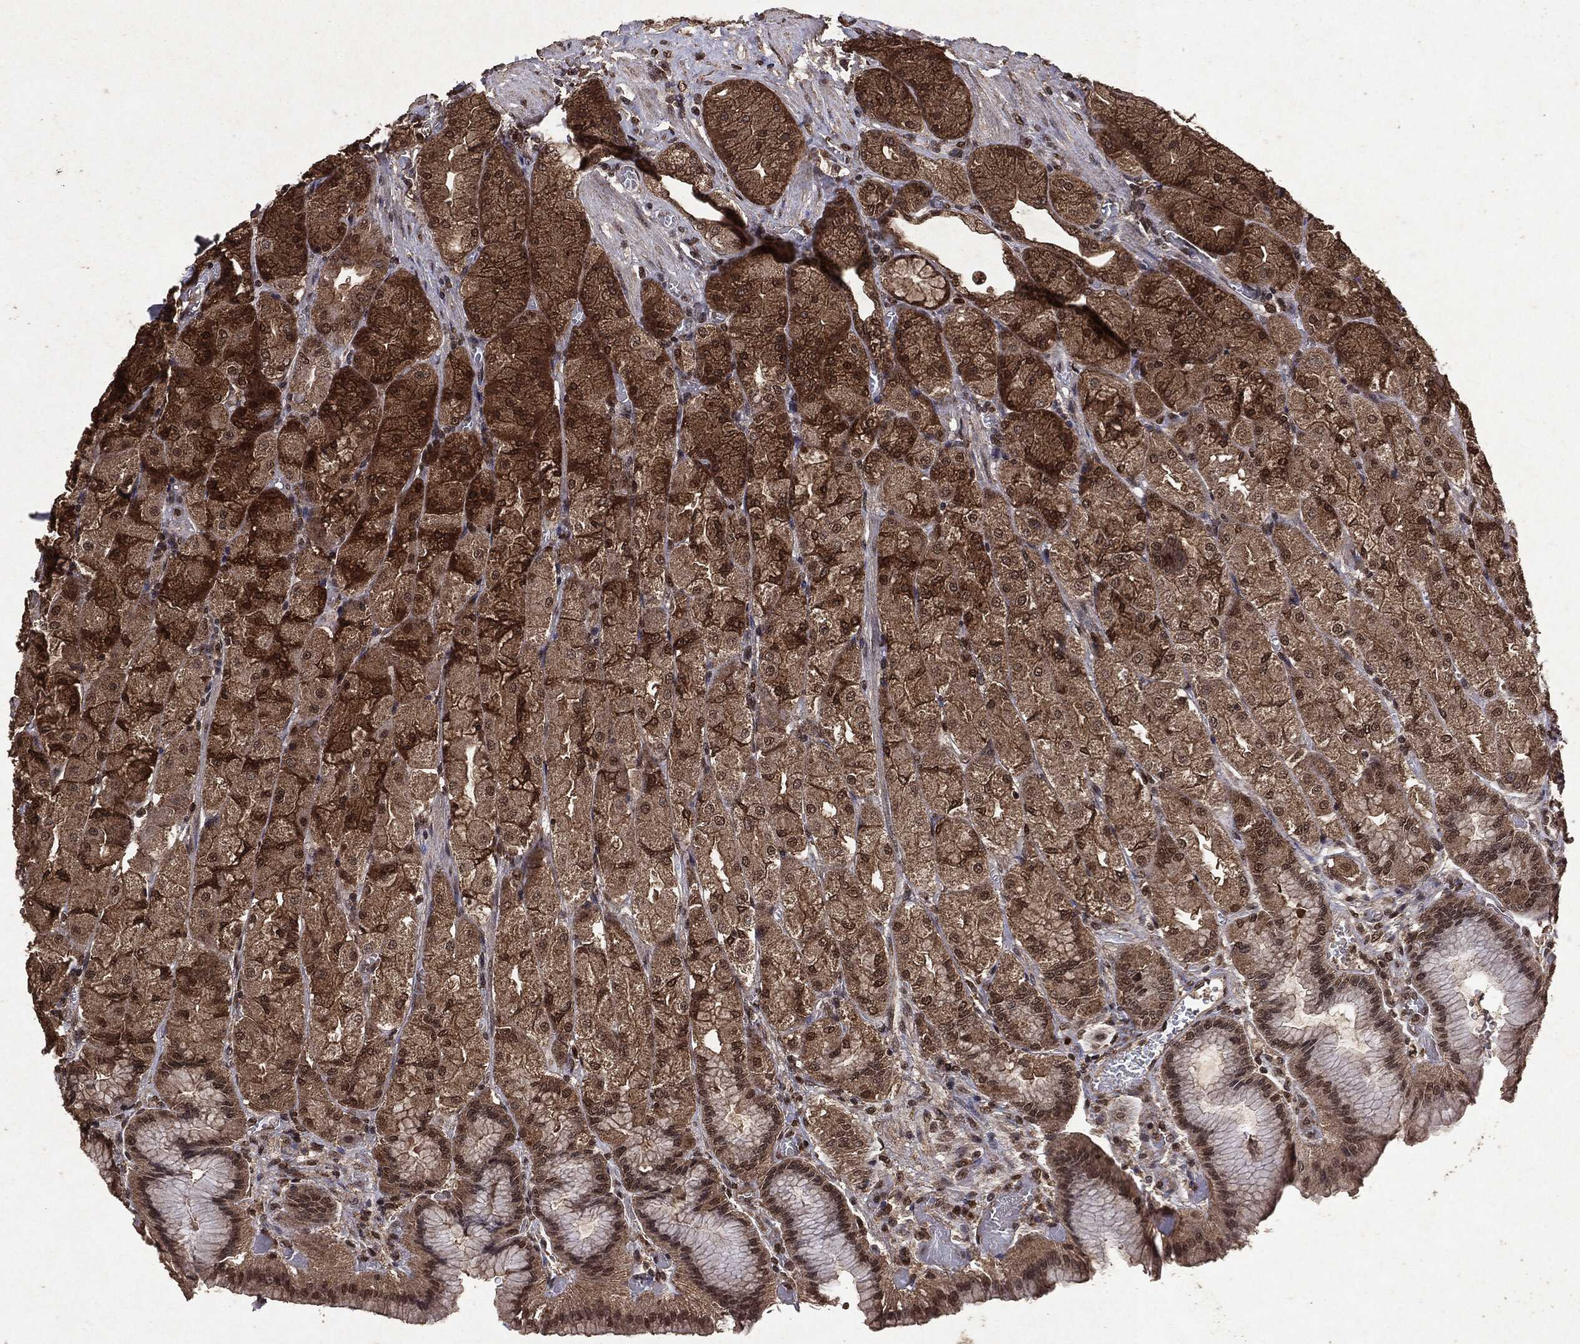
{"staining": {"intensity": "moderate", "quantity": ">75%", "location": "cytoplasmic/membranous,nuclear"}, "tissue": "stomach", "cell_type": "Glandular cells", "image_type": "normal", "snomed": [{"axis": "morphology", "description": "Normal tissue, NOS"}, {"axis": "morphology", "description": "Adenocarcinoma, NOS"}, {"axis": "morphology", "description": "Adenocarcinoma, High grade"}, {"axis": "topography", "description": "Stomach, upper"}, {"axis": "topography", "description": "Stomach"}], "caption": "Immunohistochemical staining of unremarkable human stomach exhibits >75% levels of moderate cytoplasmic/membranous,nuclear protein positivity in about >75% of glandular cells. (Stains: DAB (3,3'-diaminobenzidine) in brown, nuclei in blue, Microscopy: brightfield microscopy at high magnification).", "gene": "PEBP1", "patient": {"sex": "female", "age": 65}}